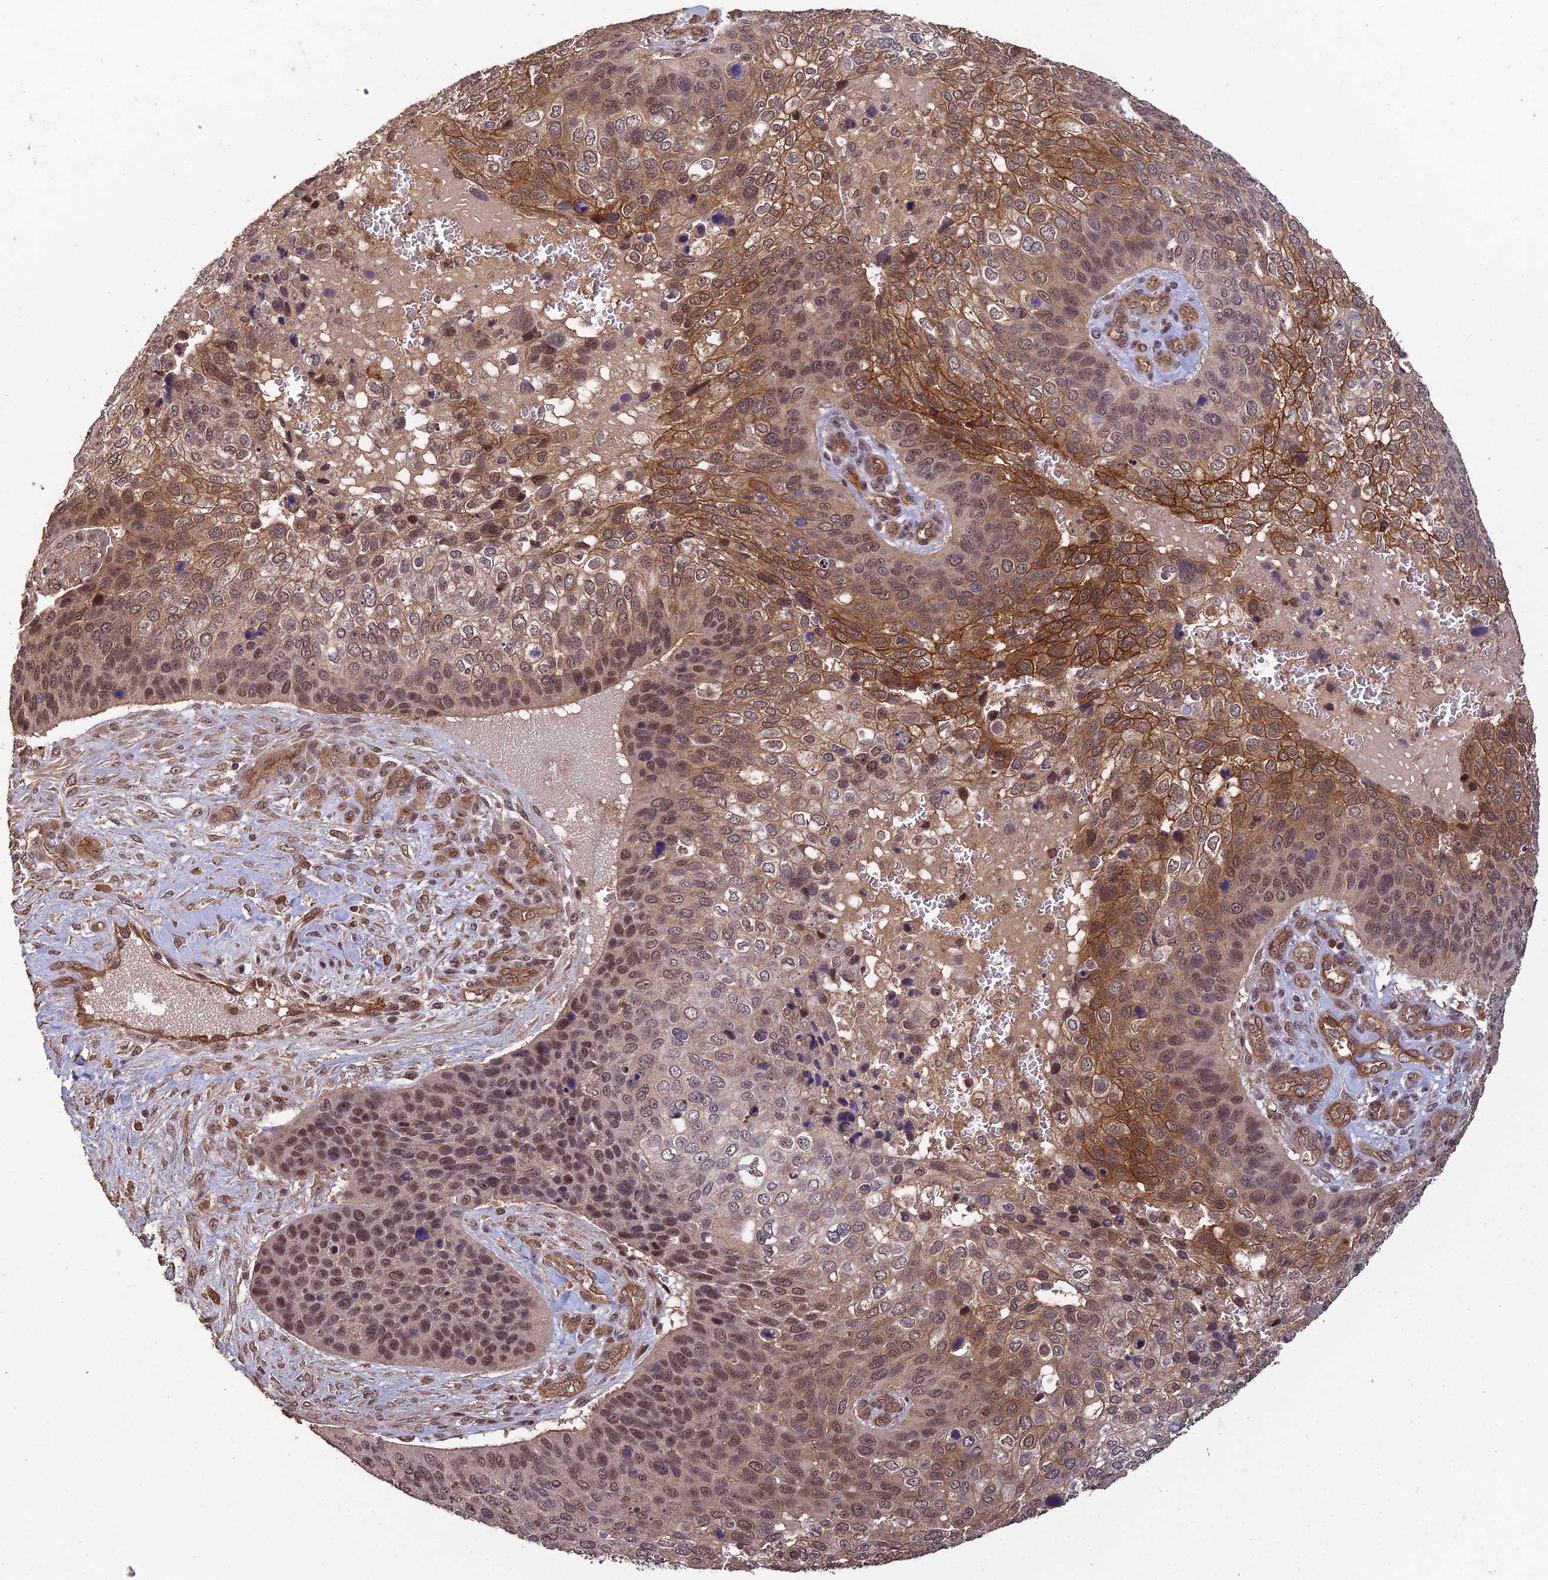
{"staining": {"intensity": "moderate", "quantity": ">75%", "location": "cytoplasmic/membranous,nuclear"}, "tissue": "skin cancer", "cell_type": "Tumor cells", "image_type": "cancer", "snomed": [{"axis": "morphology", "description": "Basal cell carcinoma"}, {"axis": "topography", "description": "Skin"}], "caption": "Basal cell carcinoma (skin) stained with immunohistochemistry (IHC) shows moderate cytoplasmic/membranous and nuclear positivity in about >75% of tumor cells. (IHC, brightfield microscopy, high magnification).", "gene": "RALGAPA2", "patient": {"sex": "female", "age": 74}}